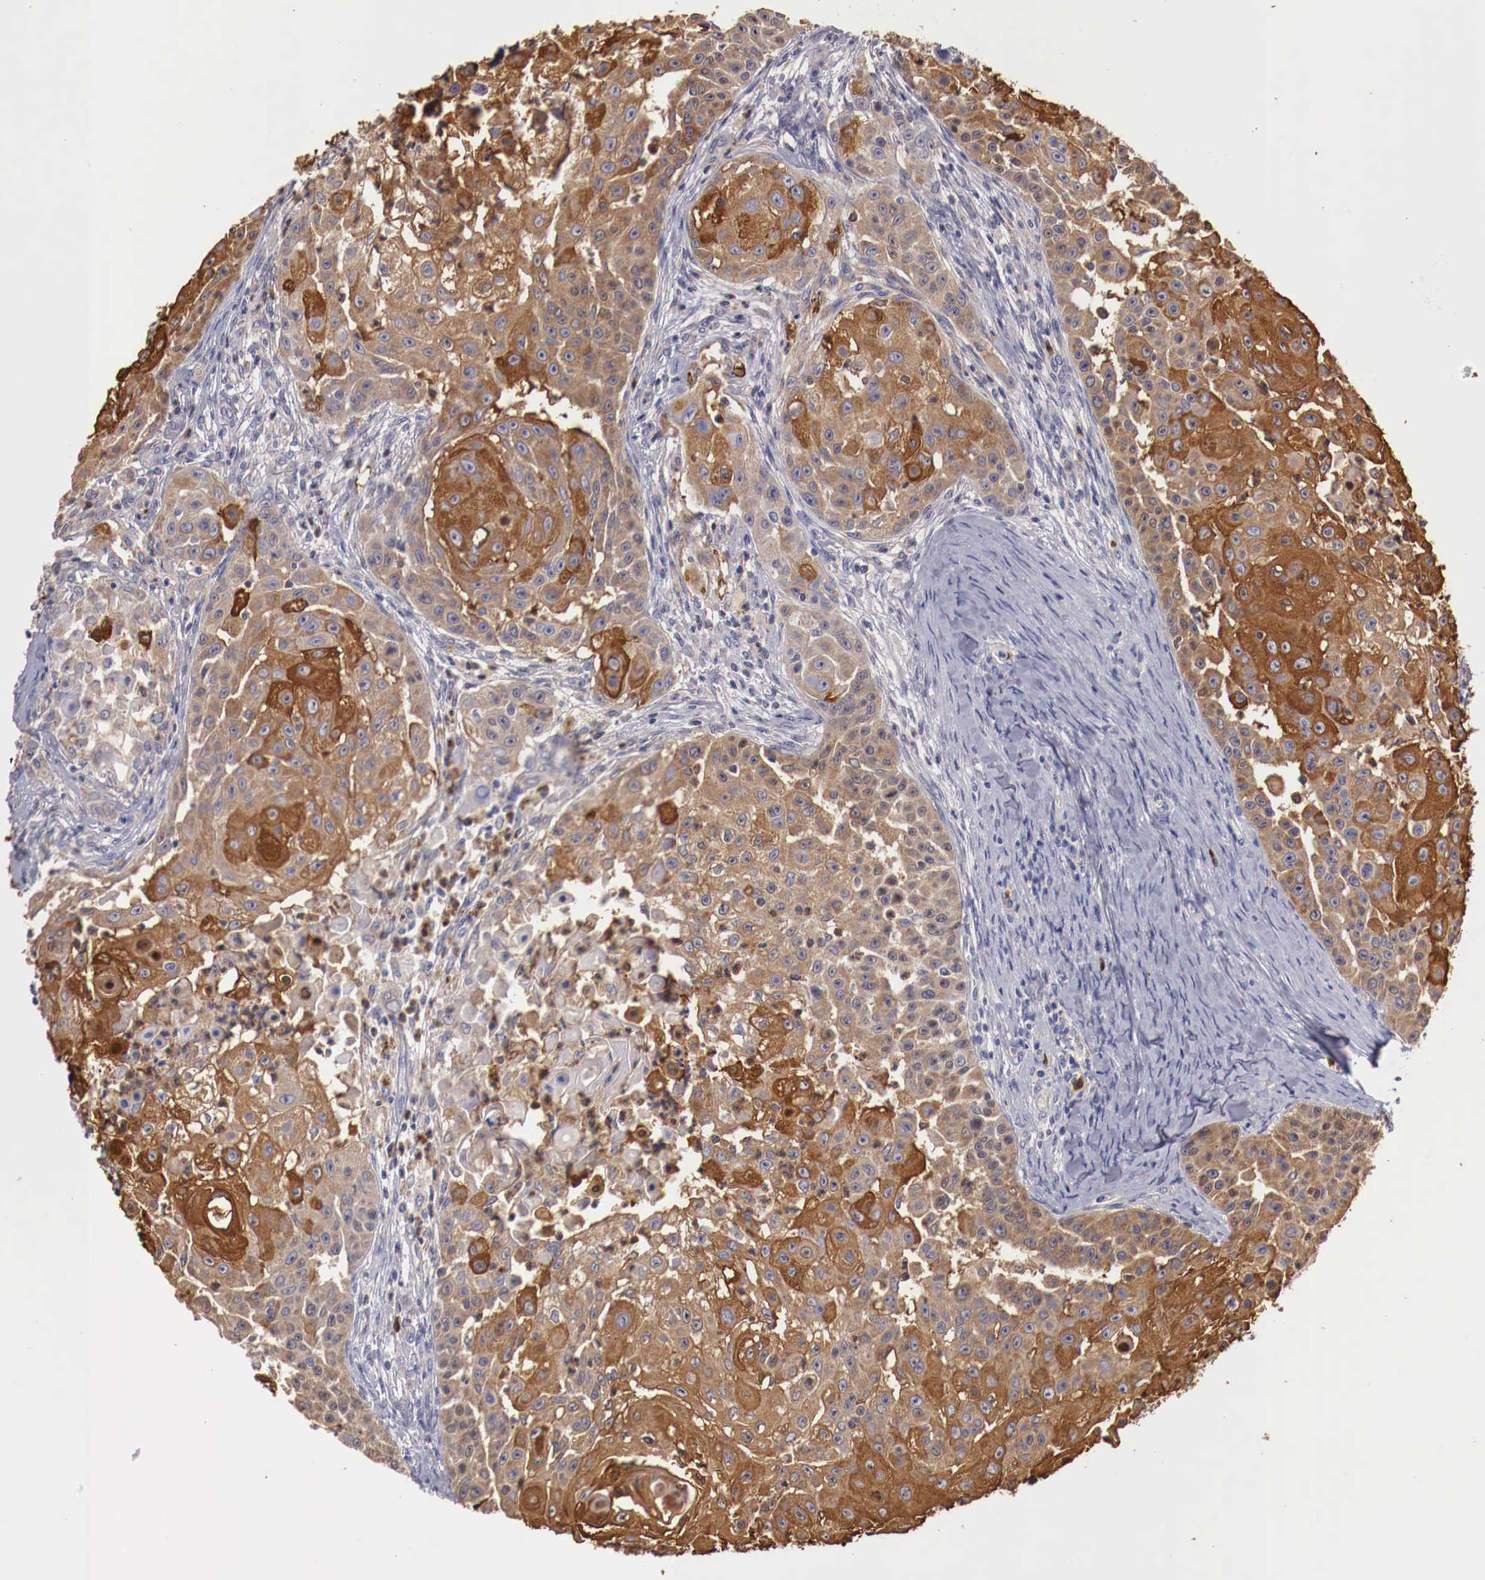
{"staining": {"intensity": "strong", "quantity": ">75%", "location": "cytoplasmic/membranous"}, "tissue": "skin cancer", "cell_type": "Tumor cells", "image_type": "cancer", "snomed": [{"axis": "morphology", "description": "Squamous cell carcinoma, NOS"}, {"axis": "topography", "description": "Skin"}], "caption": "Protein analysis of squamous cell carcinoma (skin) tissue shows strong cytoplasmic/membranous positivity in about >75% of tumor cells.", "gene": "PITPNA", "patient": {"sex": "female", "age": 57}}